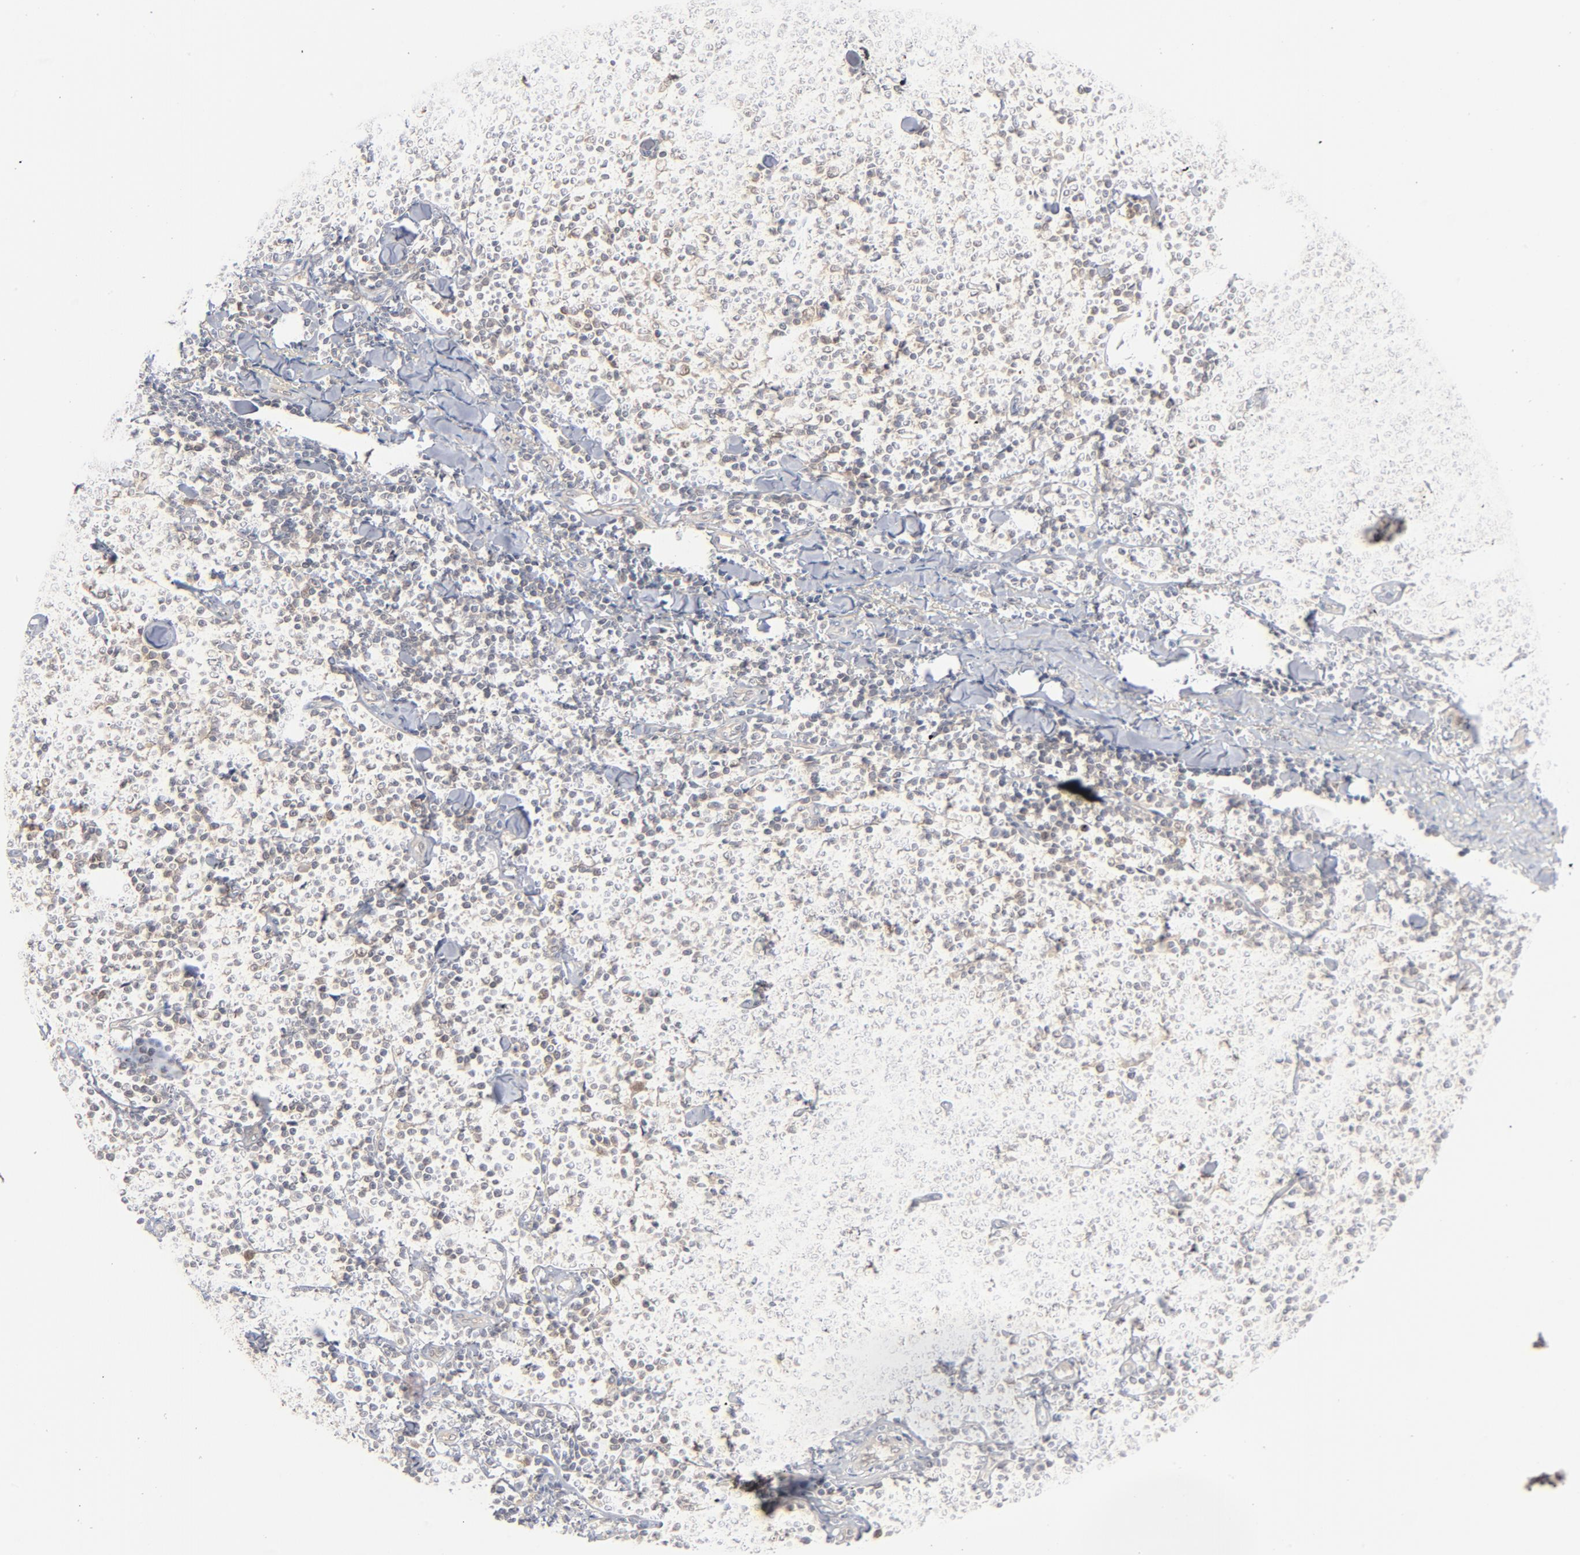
{"staining": {"intensity": "negative", "quantity": "none", "location": "none"}, "tissue": "lymphoma", "cell_type": "Tumor cells", "image_type": "cancer", "snomed": [{"axis": "morphology", "description": "Malignant lymphoma, non-Hodgkin's type, Low grade"}, {"axis": "topography", "description": "Soft tissue"}], "caption": "Low-grade malignant lymphoma, non-Hodgkin's type was stained to show a protein in brown. There is no significant staining in tumor cells.", "gene": "UBL4A", "patient": {"sex": "male", "age": 92}}